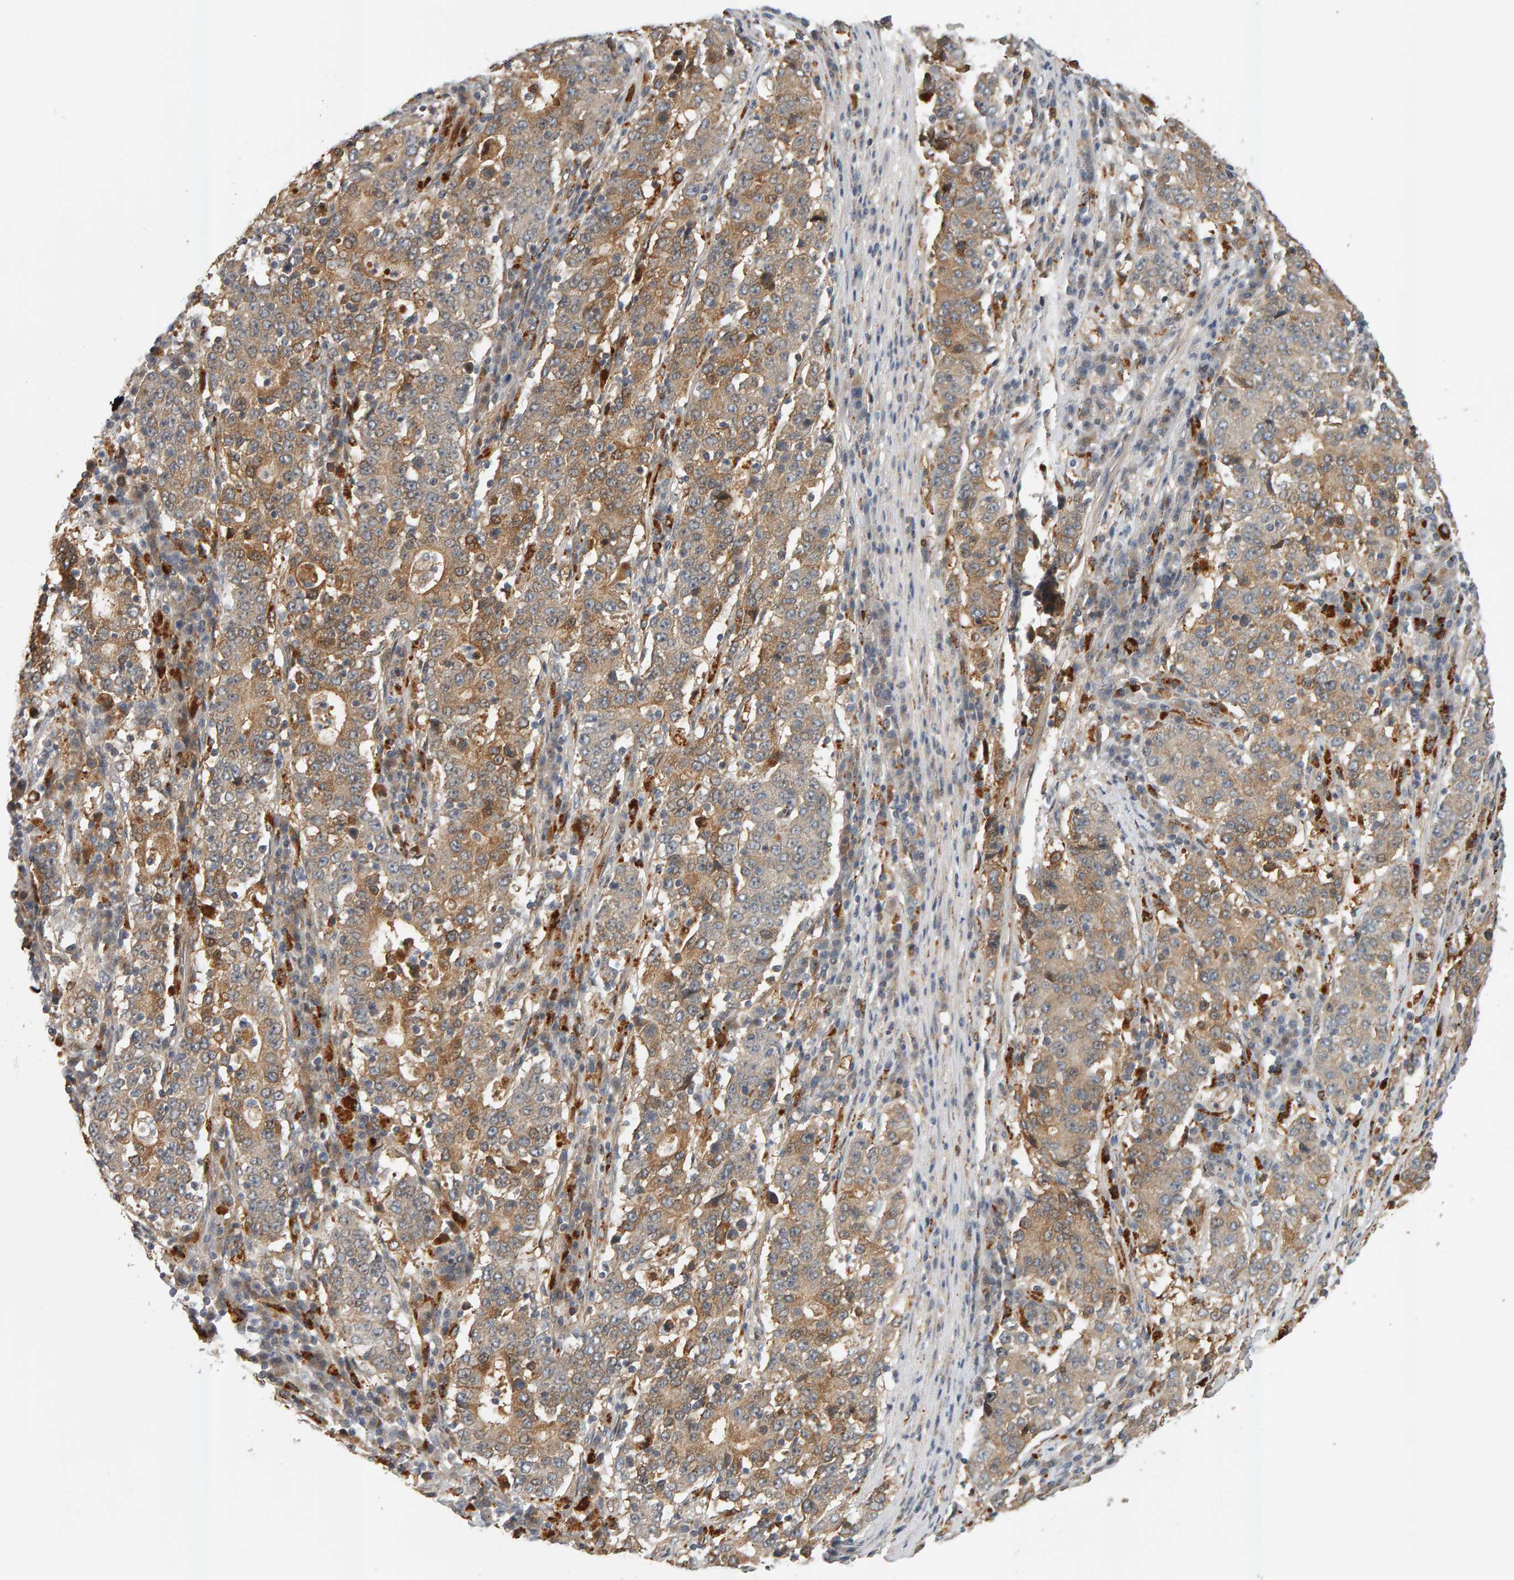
{"staining": {"intensity": "moderate", "quantity": "25%-75%", "location": "cytoplasmic/membranous"}, "tissue": "stomach cancer", "cell_type": "Tumor cells", "image_type": "cancer", "snomed": [{"axis": "morphology", "description": "Adenocarcinoma, NOS"}, {"axis": "topography", "description": "Stomach"}], "caption": "Immunohistochemical staining of human stomach cancer (adenocarcinoma) exhibits medium levels of moderate cytoplasmic/membranous expression in about 25%-75% of tumor cells.", "gene": "ZNF160", "patient": {"sex": "male", "age": 59}}